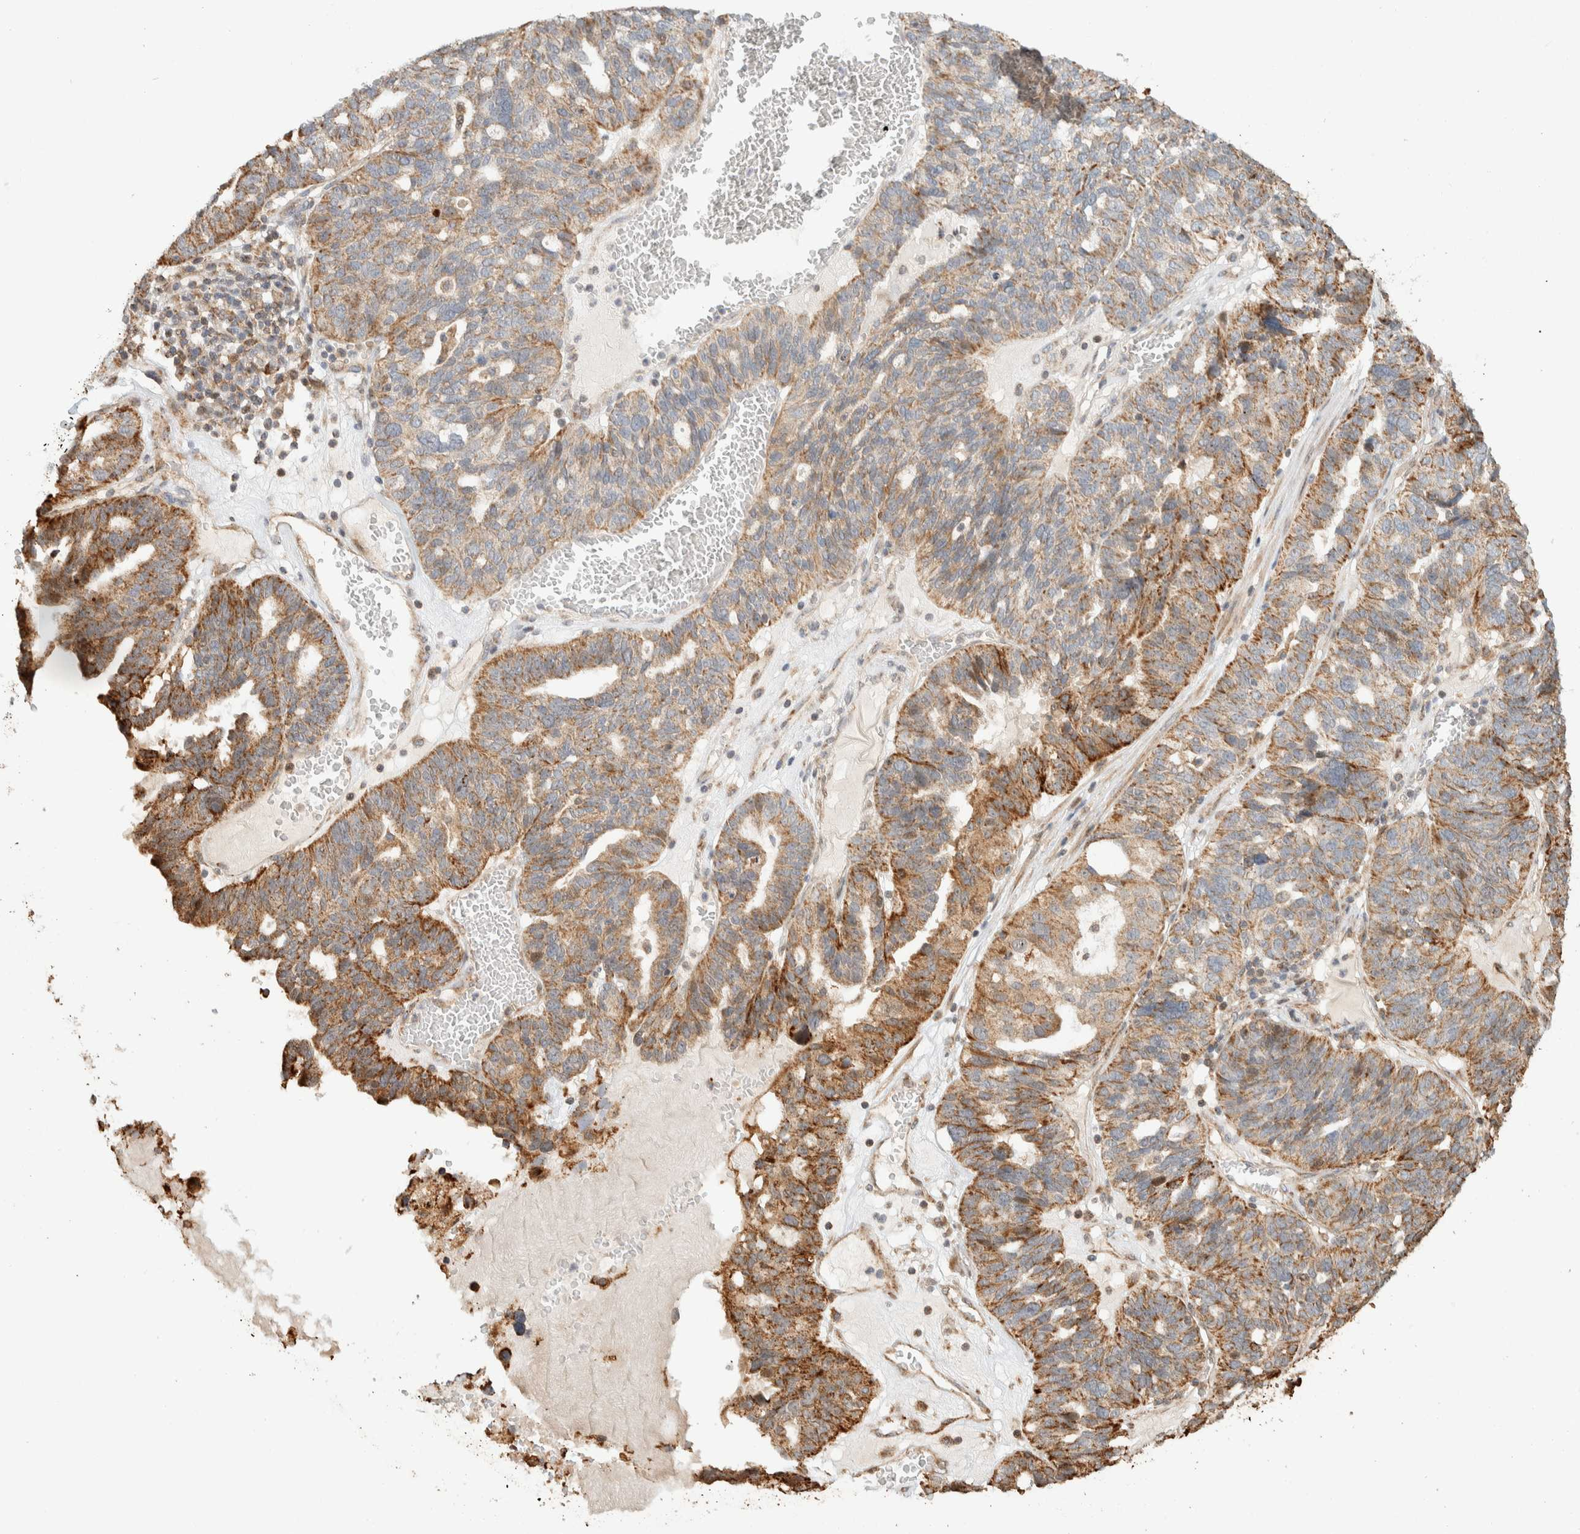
{"staining": {"intensity": "moderate", "quantity": ">75%", "location": "cytoplasmic/membranous"}, "tissue": "ovarian cancer", "cell_type": "Tumor cells", "image_type": "cancer", "snomed": [{"axis": "morphology", "description": "Cystadenocarcinoma, serous, NOS"}, {"axis": "topography", "description": "Ovary"}], "caption": "Approximately >75% of tumor cells in human serous cystadenocarcinoma (ovarian) show moderate cytoplasmic/membranous protein staining as visualized by brown immunohistochemical staining.", "gene": "KIF9", "patient": {"sex": "female", "age": 59}}